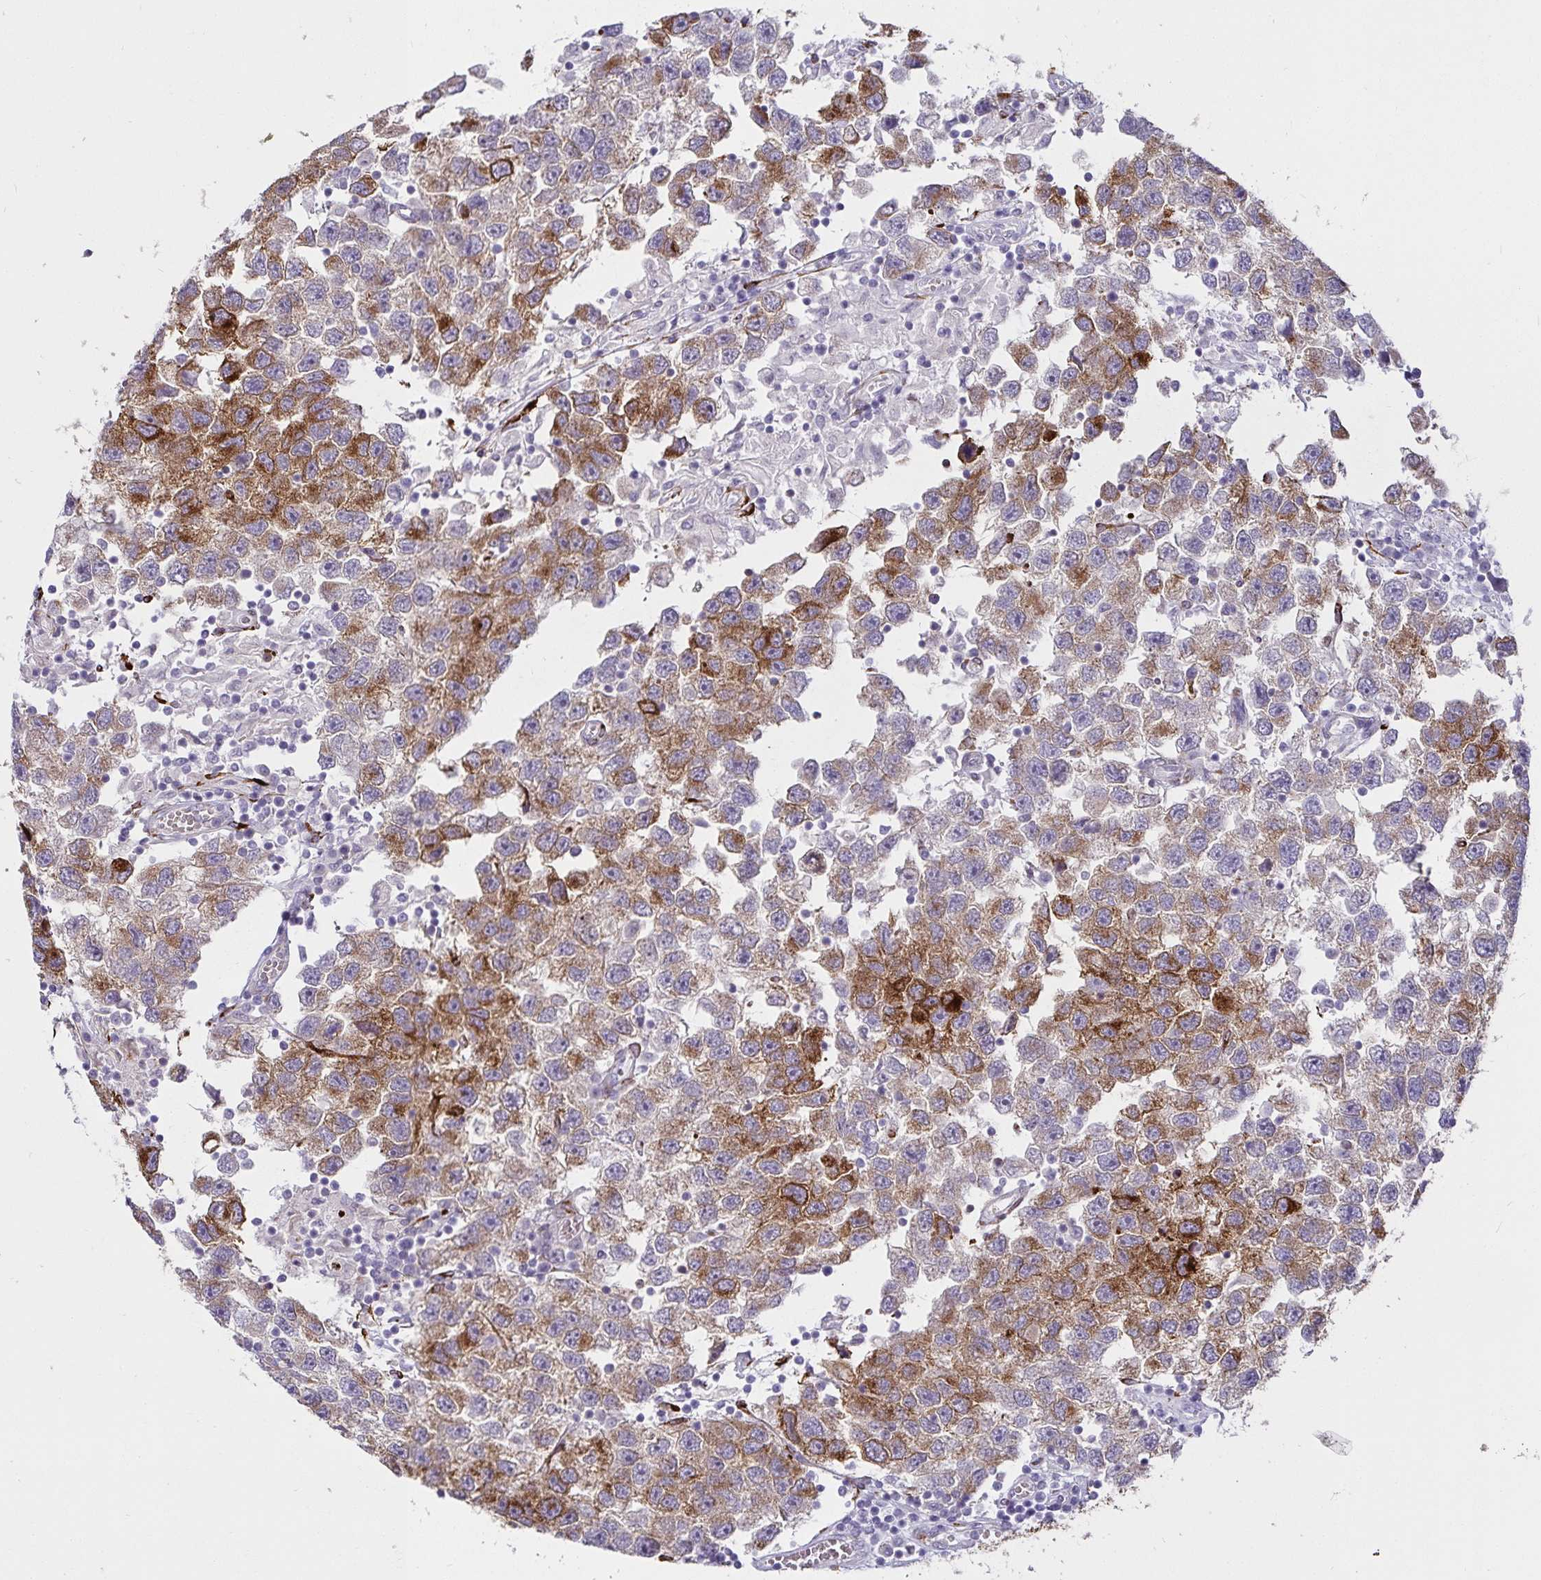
{"staining": {"intensity": "strong", "quantity": "25%-75%", "location": "cytoplasmic/membranous"}, "tissue": "testis cancer", "cell_type": "Tumor cells", "image_type": "cancer", "snomed": [{"axis": "morphology", "description": "Seminoma, NOS"}, {"axis": "topography", "description": "Testis"}], "caption": "About 25%-75% of tumor cells in human testis seminoma show strong cytoplasmic/membranous protein staining as visualized by brown immunohistochemical staining.", "gene": "P4HA2", "patient": {"sex": "male", "age": 26}}